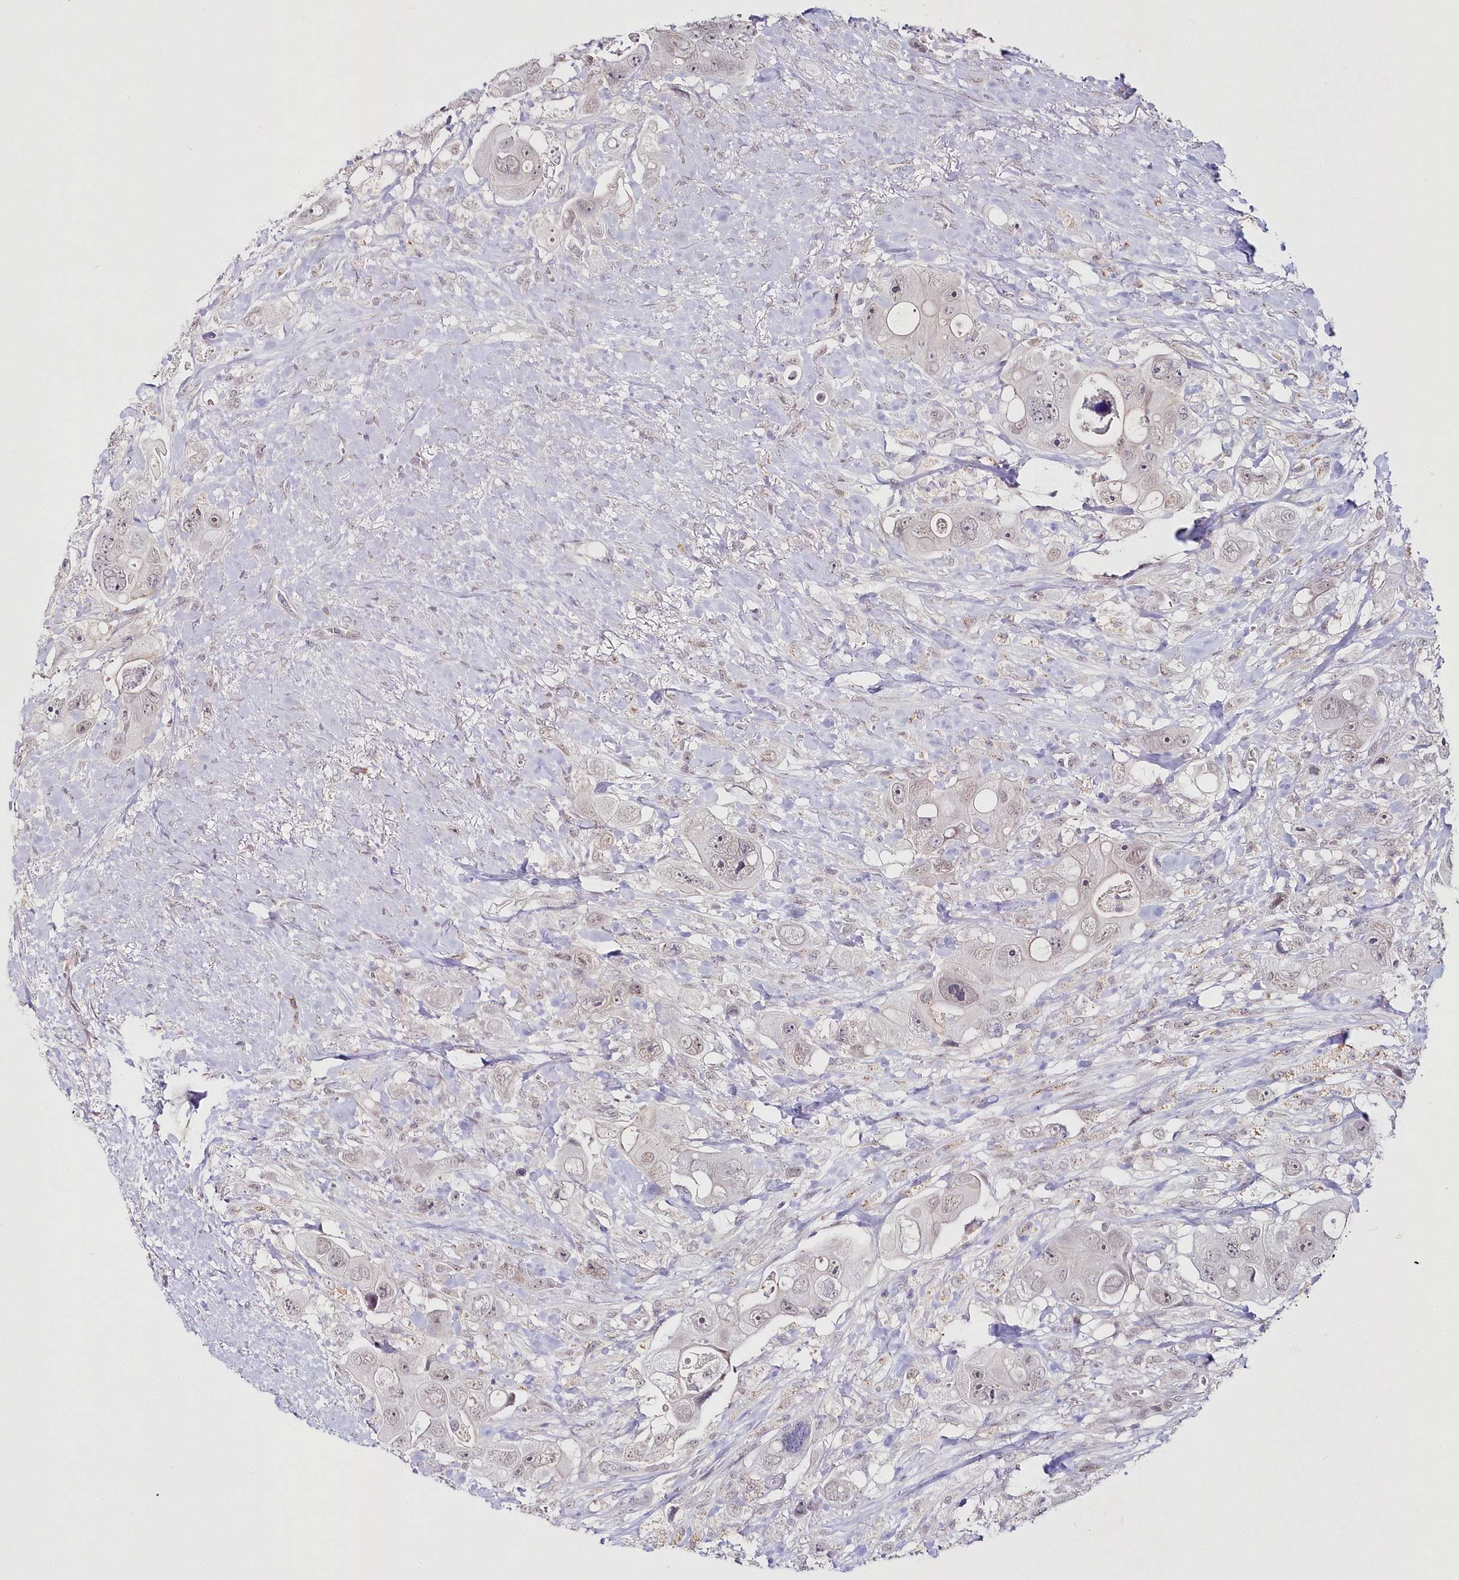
{"staining": {"intensity": "negative", "quantity": "none", "location": "none"}, "tissue": "colorectal cancer", "cell_type": "Tumor cells", "image_type": "cancer", "snomed": [{"axis": "morphology", "description": "Adenocarcinoma, NOS"}, {"axis": "topography", "description": "Colon"}], "caption": "Immunohistochemistry micrograph of adenocarcinoma (colorectal) stained for a protein (brown), which shows no positivity in tumor cells.", "gene": "HYCC2", "patient": {"sex": "female", "age": 46}}